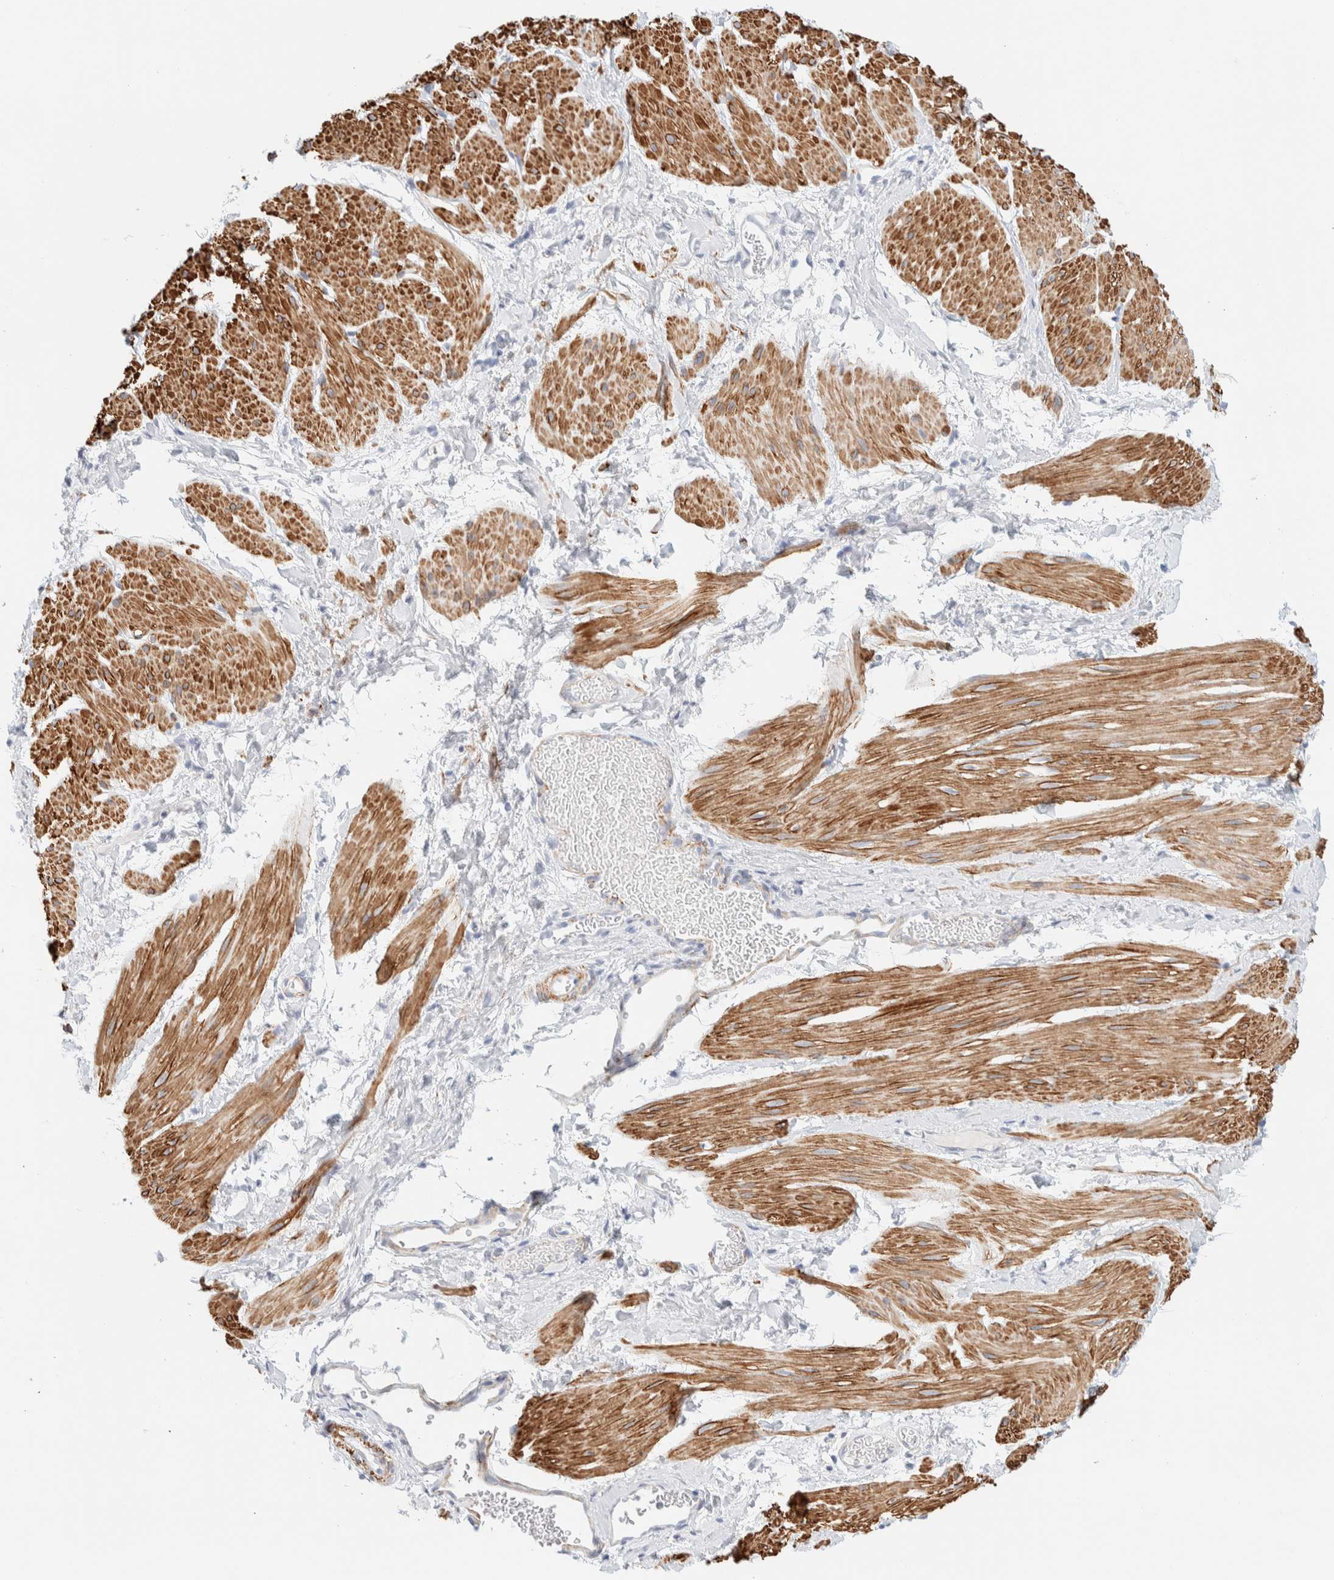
{"staining": {"intensity": "strong", "quantity": ">75%", "location": "cytoplasmic/membranous"}, "tissue": "smooth muscle", "cell_type": "Smooth muscle cells", "image_type": "normal", "snomed": [{"axis": "morphology", "description": "Normal tissue, NOS"}, {"axis": "topography", "description": "Smooth muscle"}], "caption": "Smooth muscle was stained to show a protein in brown. There is high levels of strong cytoplasmic/membranous staining in approximately >75% of smooth muscle cells.", "gene": "AFMID", "patient": {"sex": "male", "age": 16}}